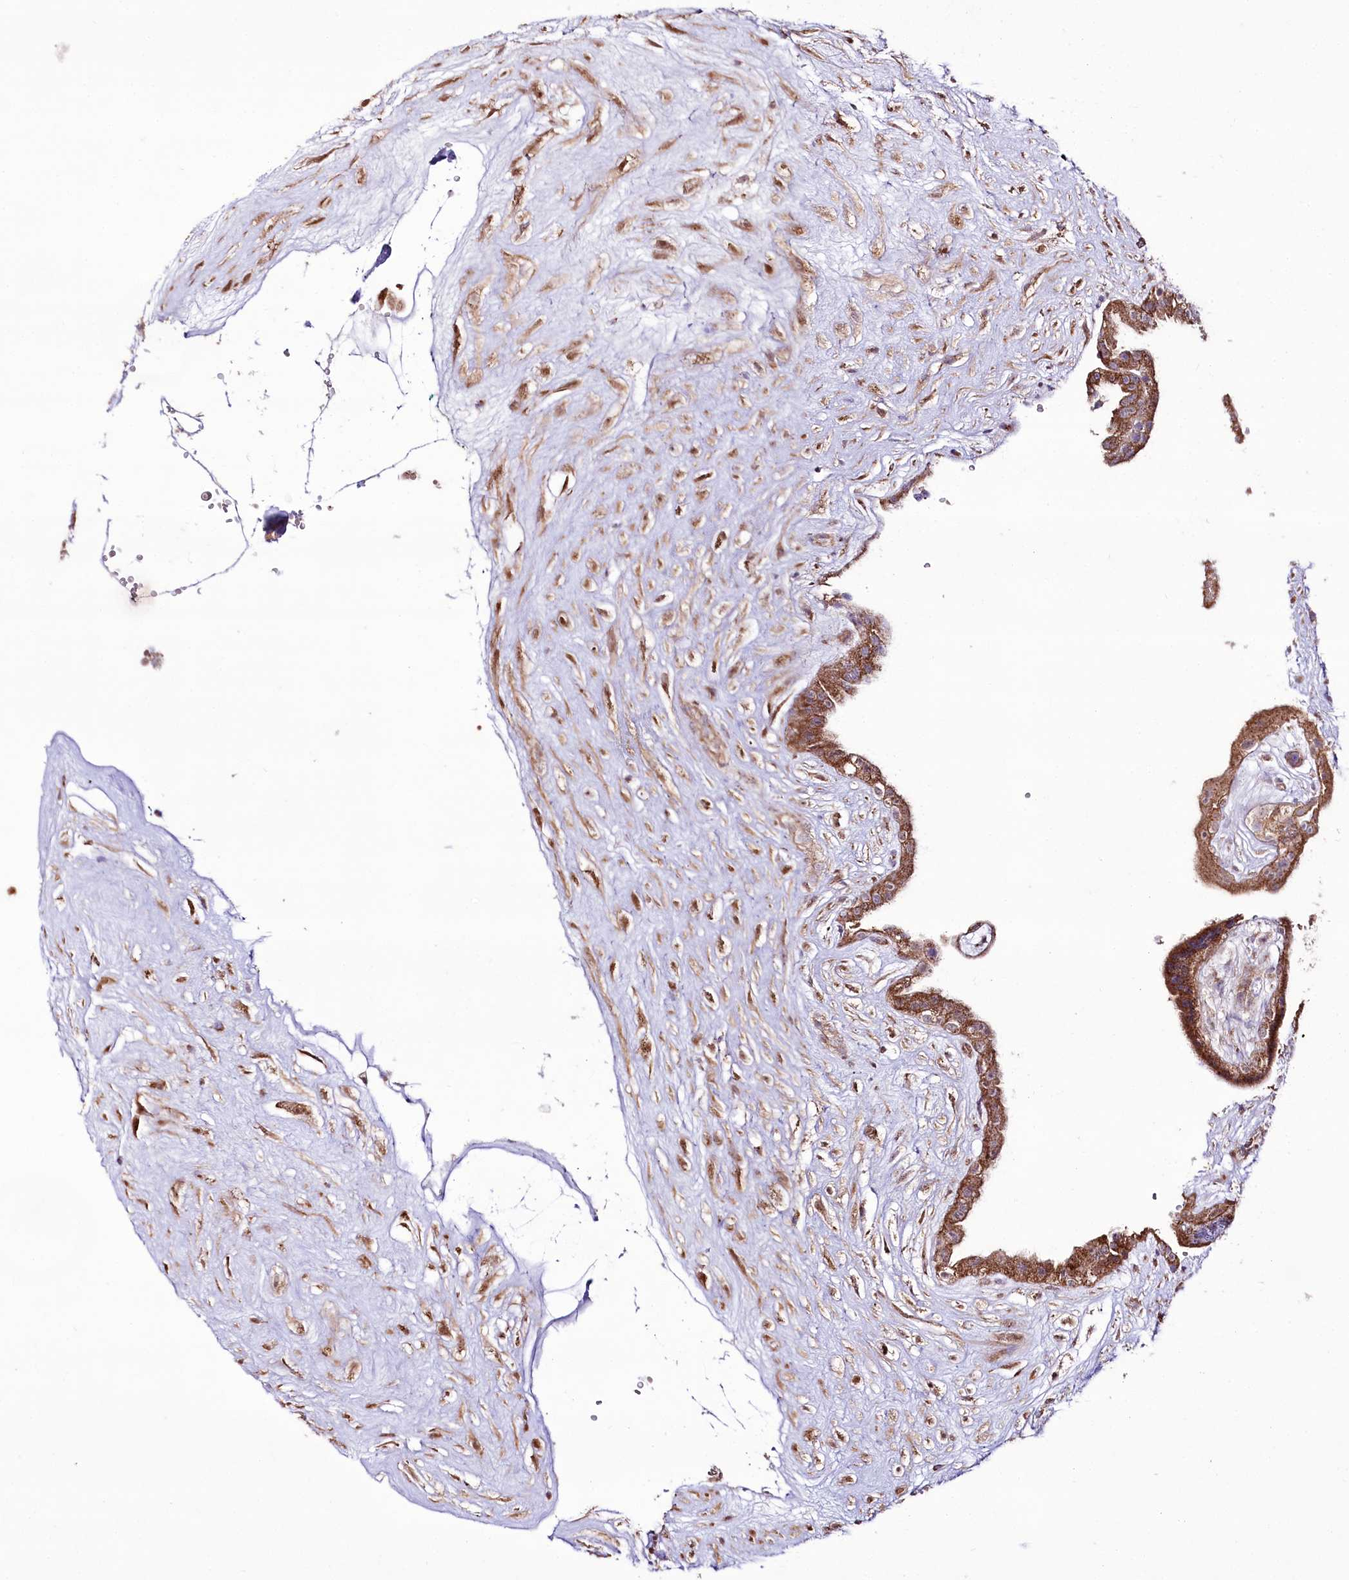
{"staining": {"intensity": "moderate", "quantity": ">75%", "location": "cytoplasmic/membranous"}, "tissue": "placenta", "cell_type": "Trophoblastic cells", "image_type": "normal", "snomed": [{"axis": "morphology", "description": "Normal tissue, NOS"}, {"axis": "topography", "description": "Placenta"}], "caption": "Protein staining of unremarkable placenta demonstrates moderate cytoplasmic/membranous positivity in approximately >75% of trophoblastic cells.", "gene": "REXO2", "patient": {"sex": "female", "age": 18}}